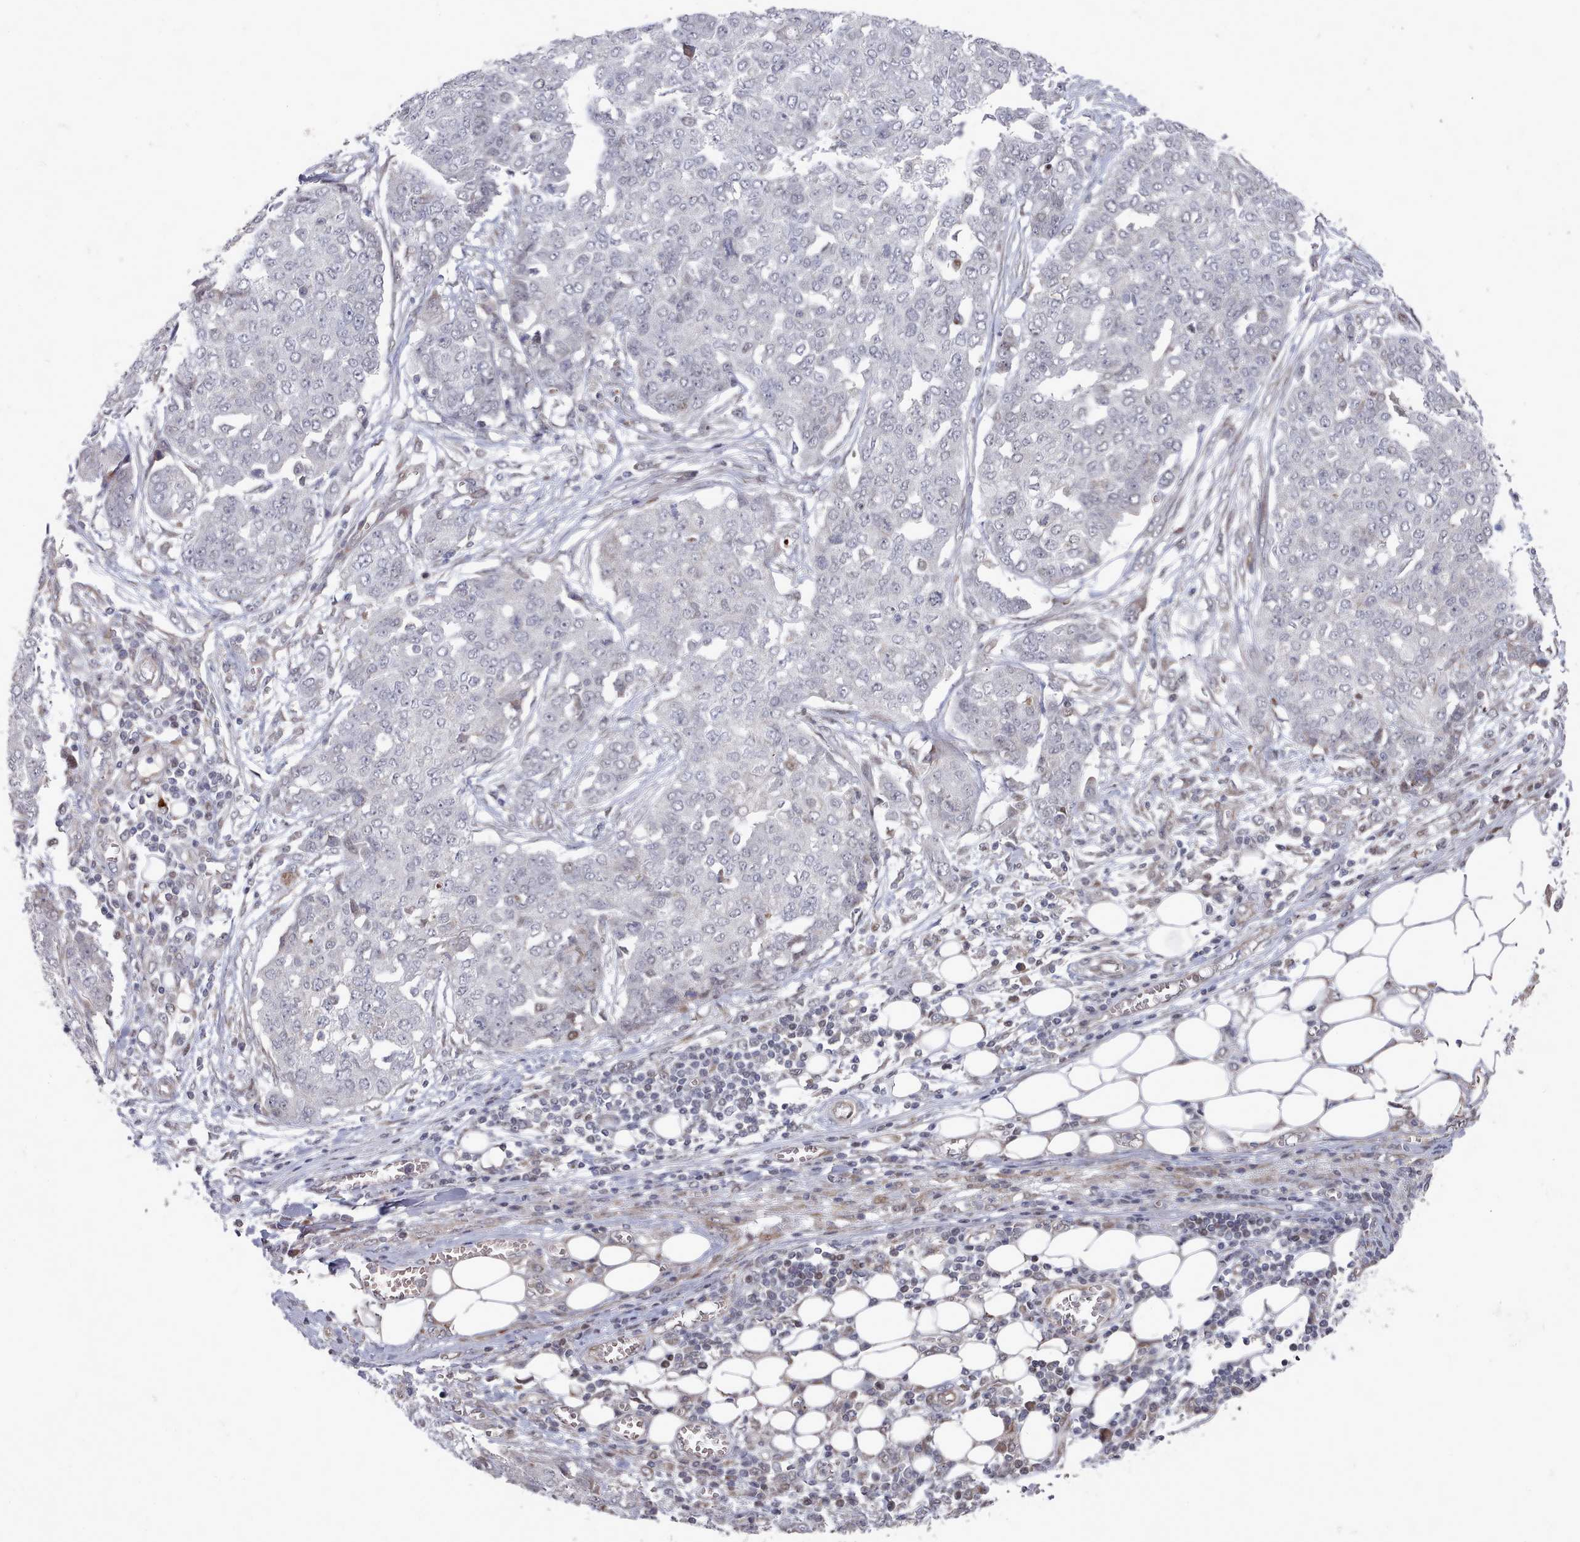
{"staining": {"intensity": "negative", "quantity": "none", "location": "none"}, "tissue": "ovarian cancer", "cell_type": "Tumor cells", "image_type": "cancer", "snomed": [{"axis": "morphology", "description": "Cystadenocarcinoma, serous, NOS"}, {"axis": "topography", "description": "Soft tissue"}, {"axis": "topography", "description": "Ovary"}], "caption": "The immunohistochemistry (IHC) histopathology image has no significant expression in tumor cells of serous cystadenocarcinoma (ovarian) tissue. (DAB (3,3'-diaminobenzidine) immunohistochemistry (IHC), high magnification).", "gene": "CPSF4", "patient": {"sex": "female", "age": 57}}